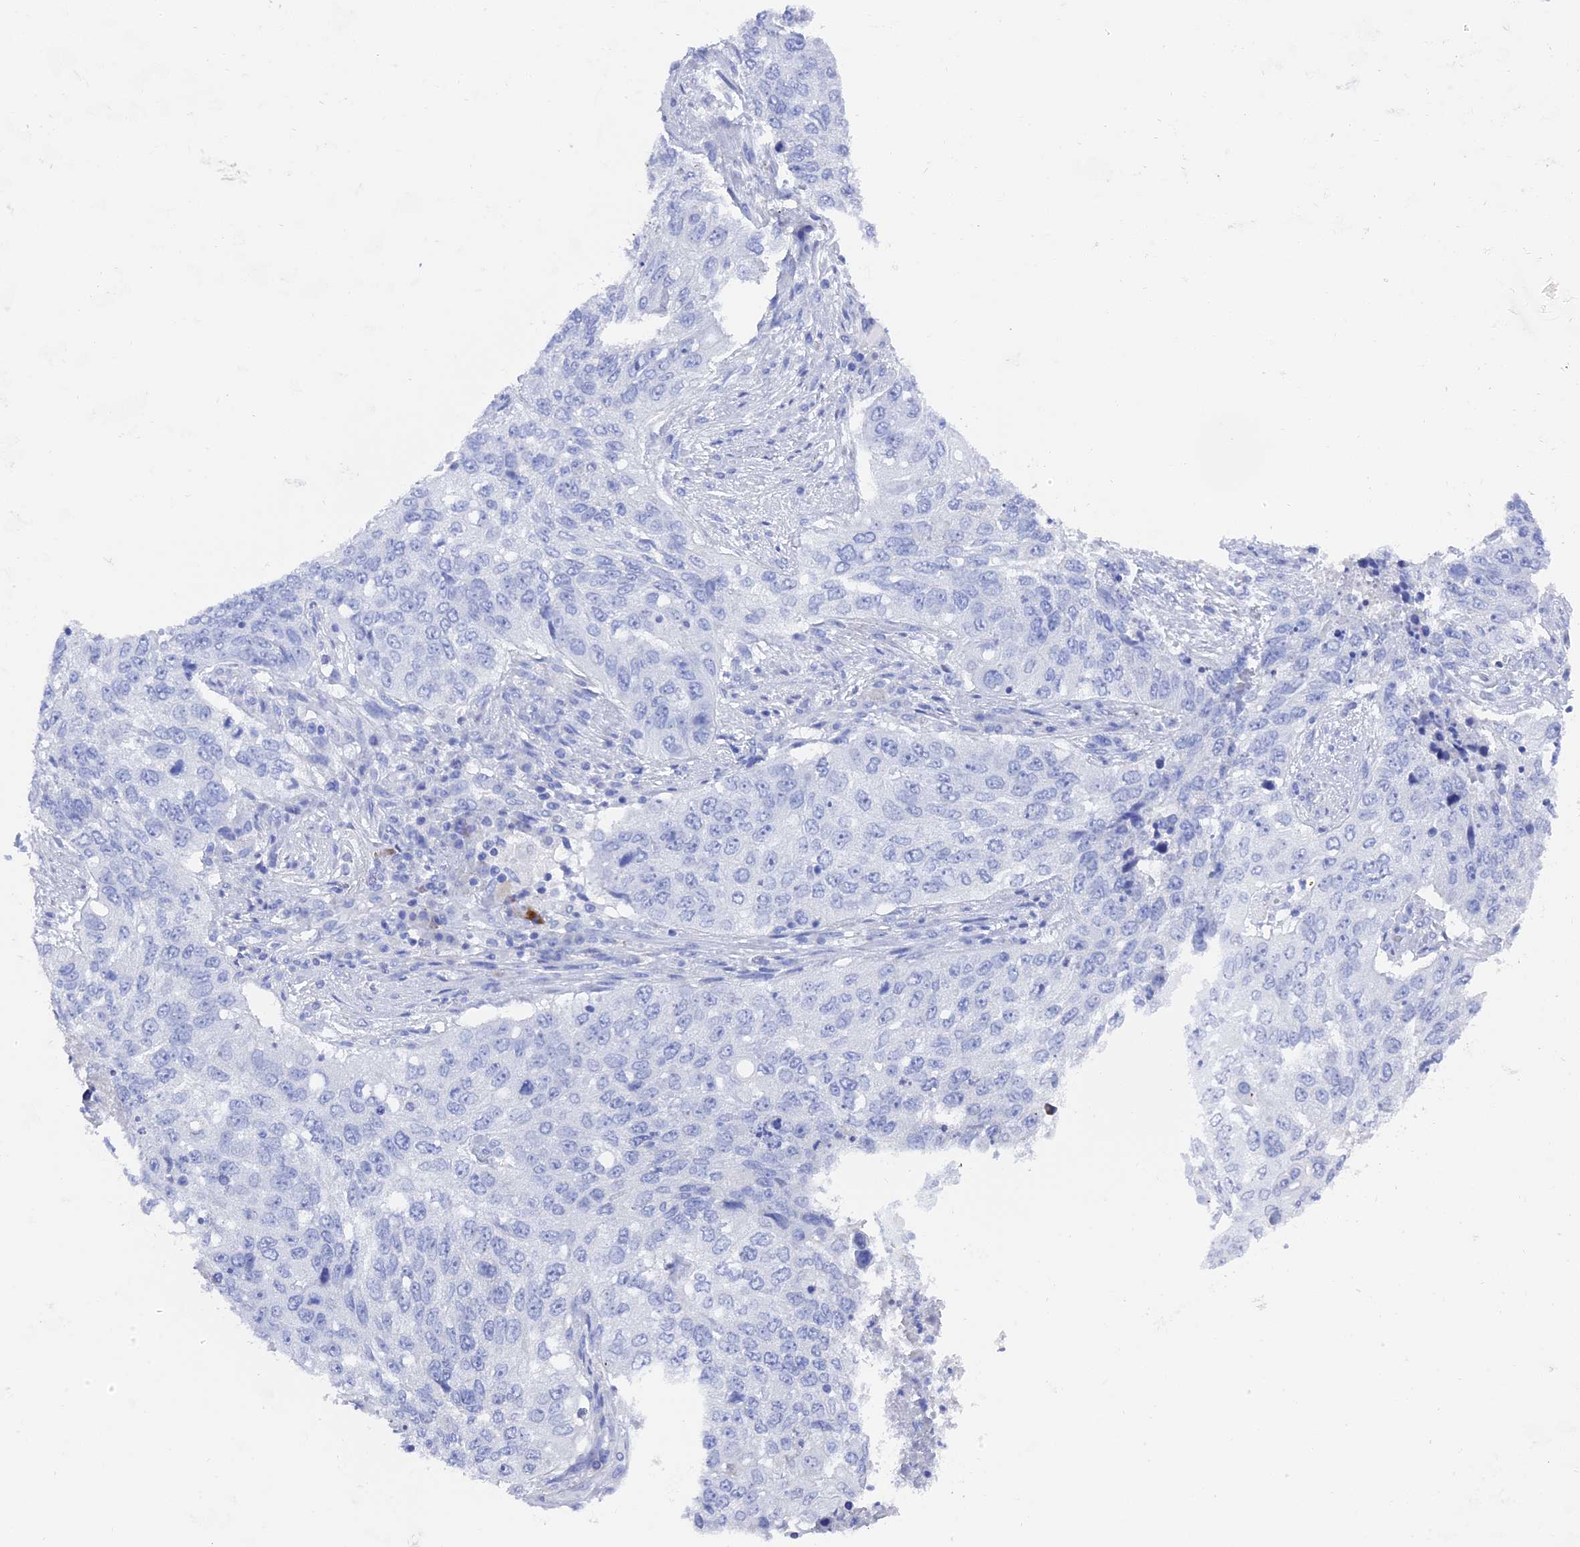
{"staining": {"intensity": "negative", "quantity": "none", "location": "none"}, "tissue": "lung cancer", "cell_type": "Tumor cells", "image_type": "cancer", "snomed": [{"axis": "morphology", "description": "Squamous cell carcinoma, NOS"}, {"axis": "topography", "description": "Lung"}], "caption": "The micrograph displays no significant staining in tumor cells of lung cancer (squamous cell carcinoma).", "gene": "ENPP3", "patient": {"sex": "female", "age": 63}}